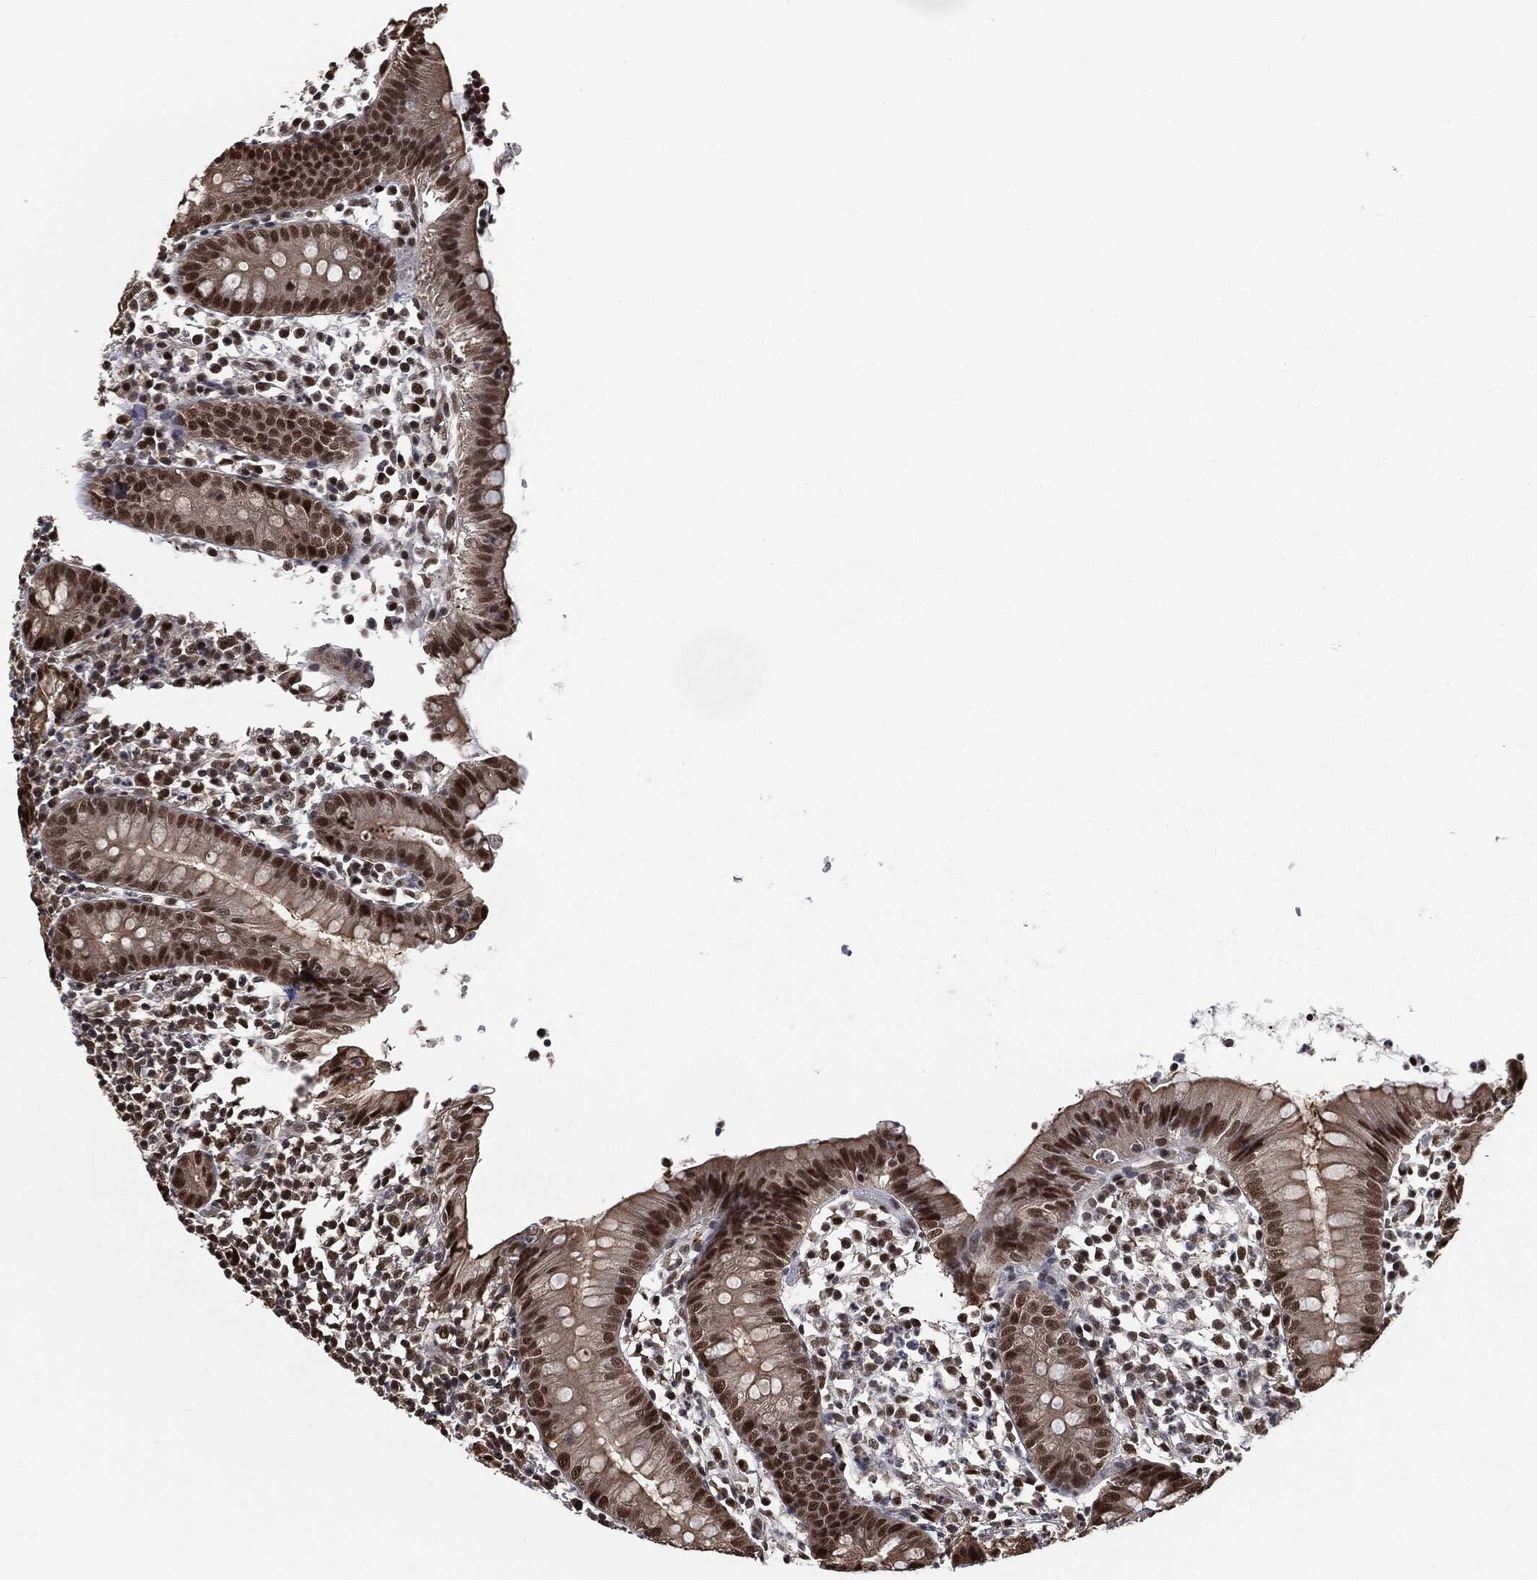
{"staining": {"intensity": "strong", "quantity": "25%-75%", "location": "nuclear"}, "tissue": "appendix", "cell_type": "Glandular cells", "image_type": "normal", "snomed": [{"axis": "morphology", "description": "Normal tissue, NOS"}, {"axis": "topography", "description": "Appendix"}], "caption": "Immunohistochemical staining of unremarkable human appendix demonstrates 25%-75% levels of strong nuclear protein positivity in about 25%-75% of glandular cells. The staining was performed using DAB, with brown indicating positive protein expression. Nuclei are stained blue with hematoxylin.", "gene": "SHLD2", "patient": {"sex": "female", "age": 40}}